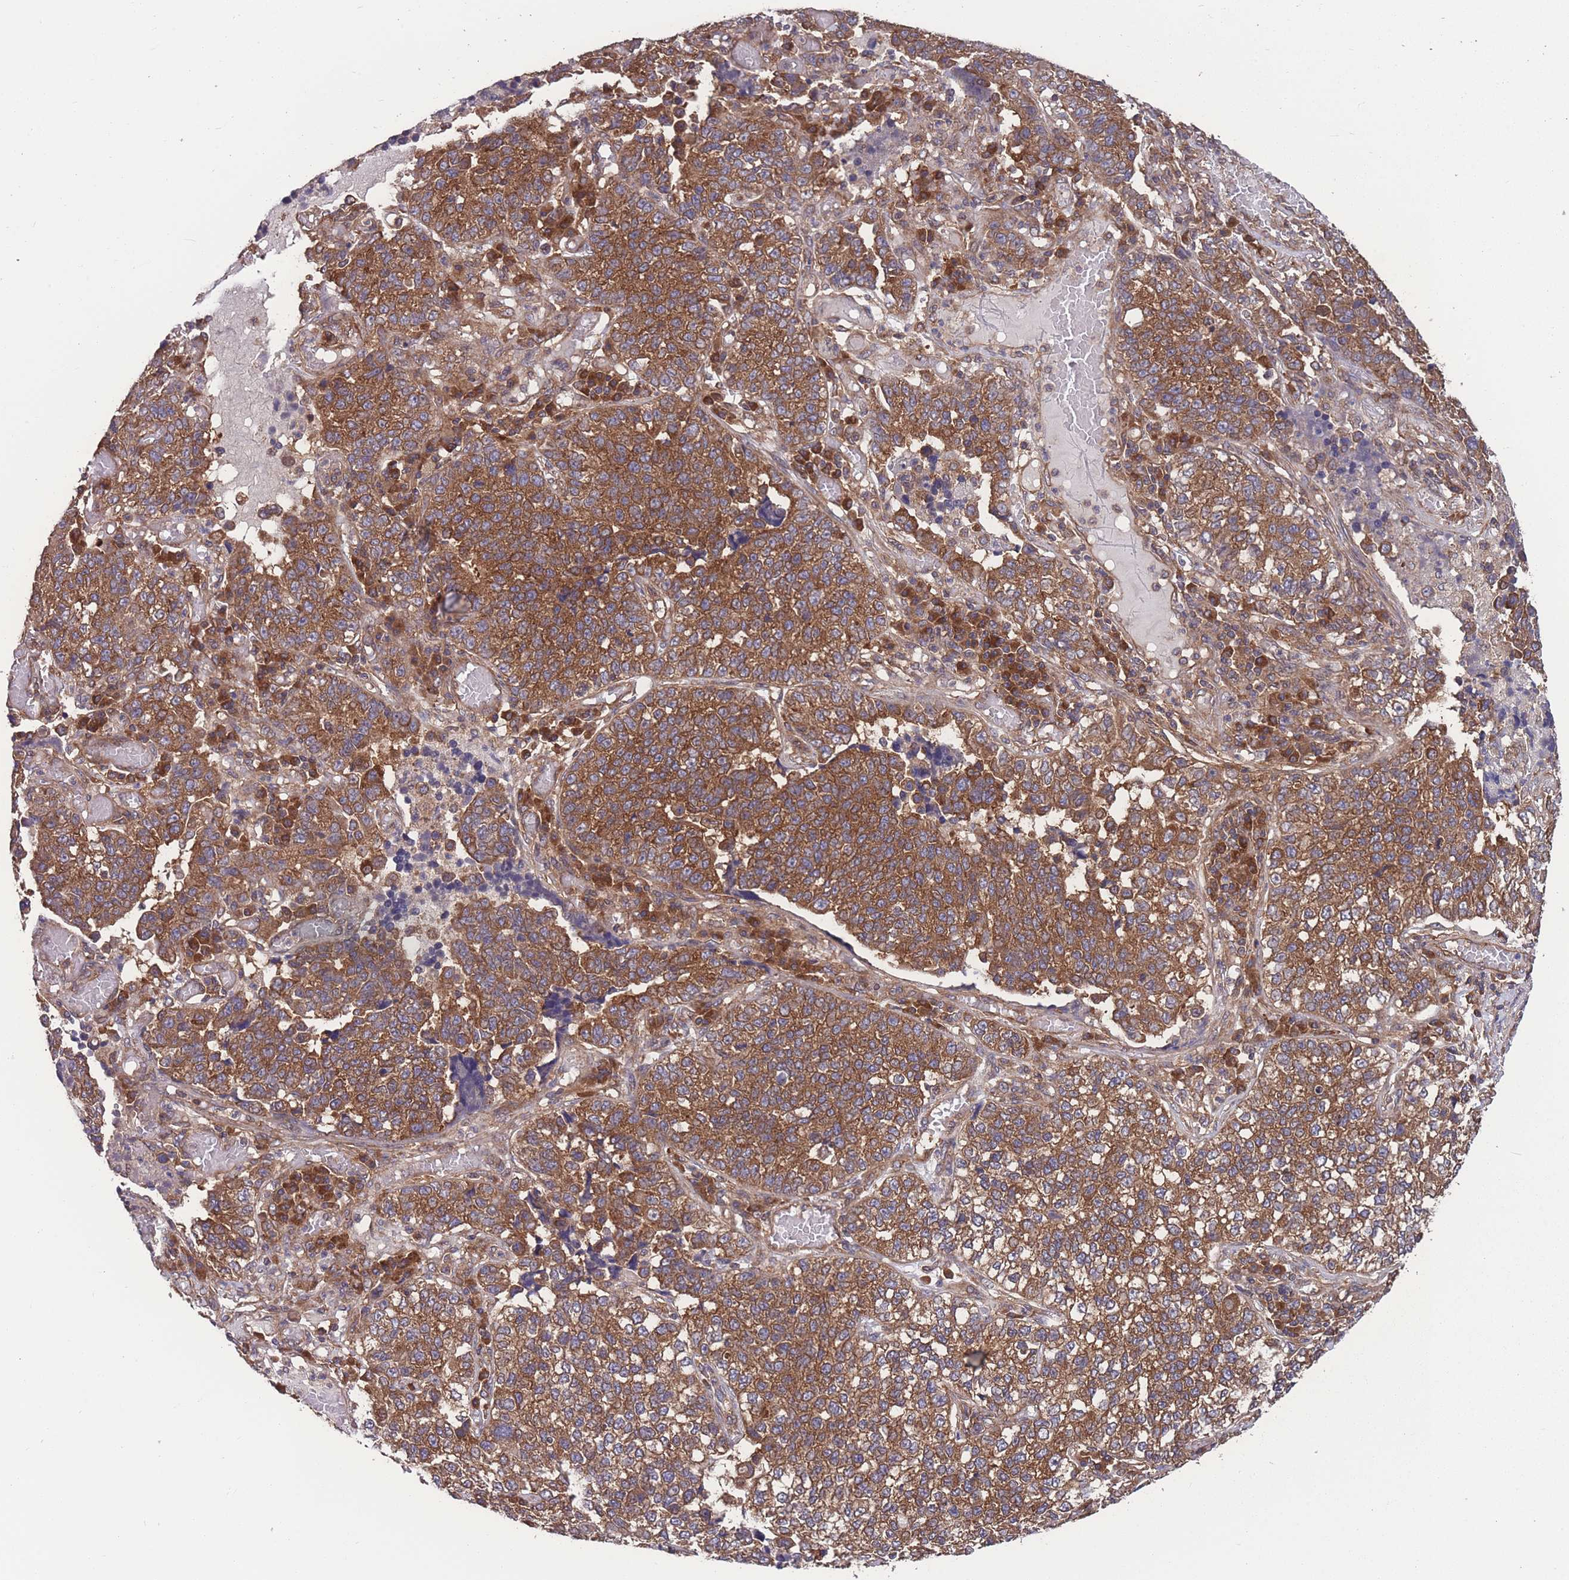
{"staining": {"intensity": "strong", "quantity": ">75%", "location": "cytoplasmic/membranous"}, "tissue": "lung cancer", "cell_type": "Tumor cells", "image_type": "cancer", "snomed": [{"axis": "morphology", "description": "Adenocarcinoma, NOS"}, {"axis": "topography", "description": "Lung"}], "caption": "Immunohistochemical staining of human lung cancer displays high levels of strong cytoplasmic/membranous staining in approximately >75% of tumor cells. Nuclei are stained in blue.", "gene": "ZPR1", "patient": {"sex": "male", "age": 49}}